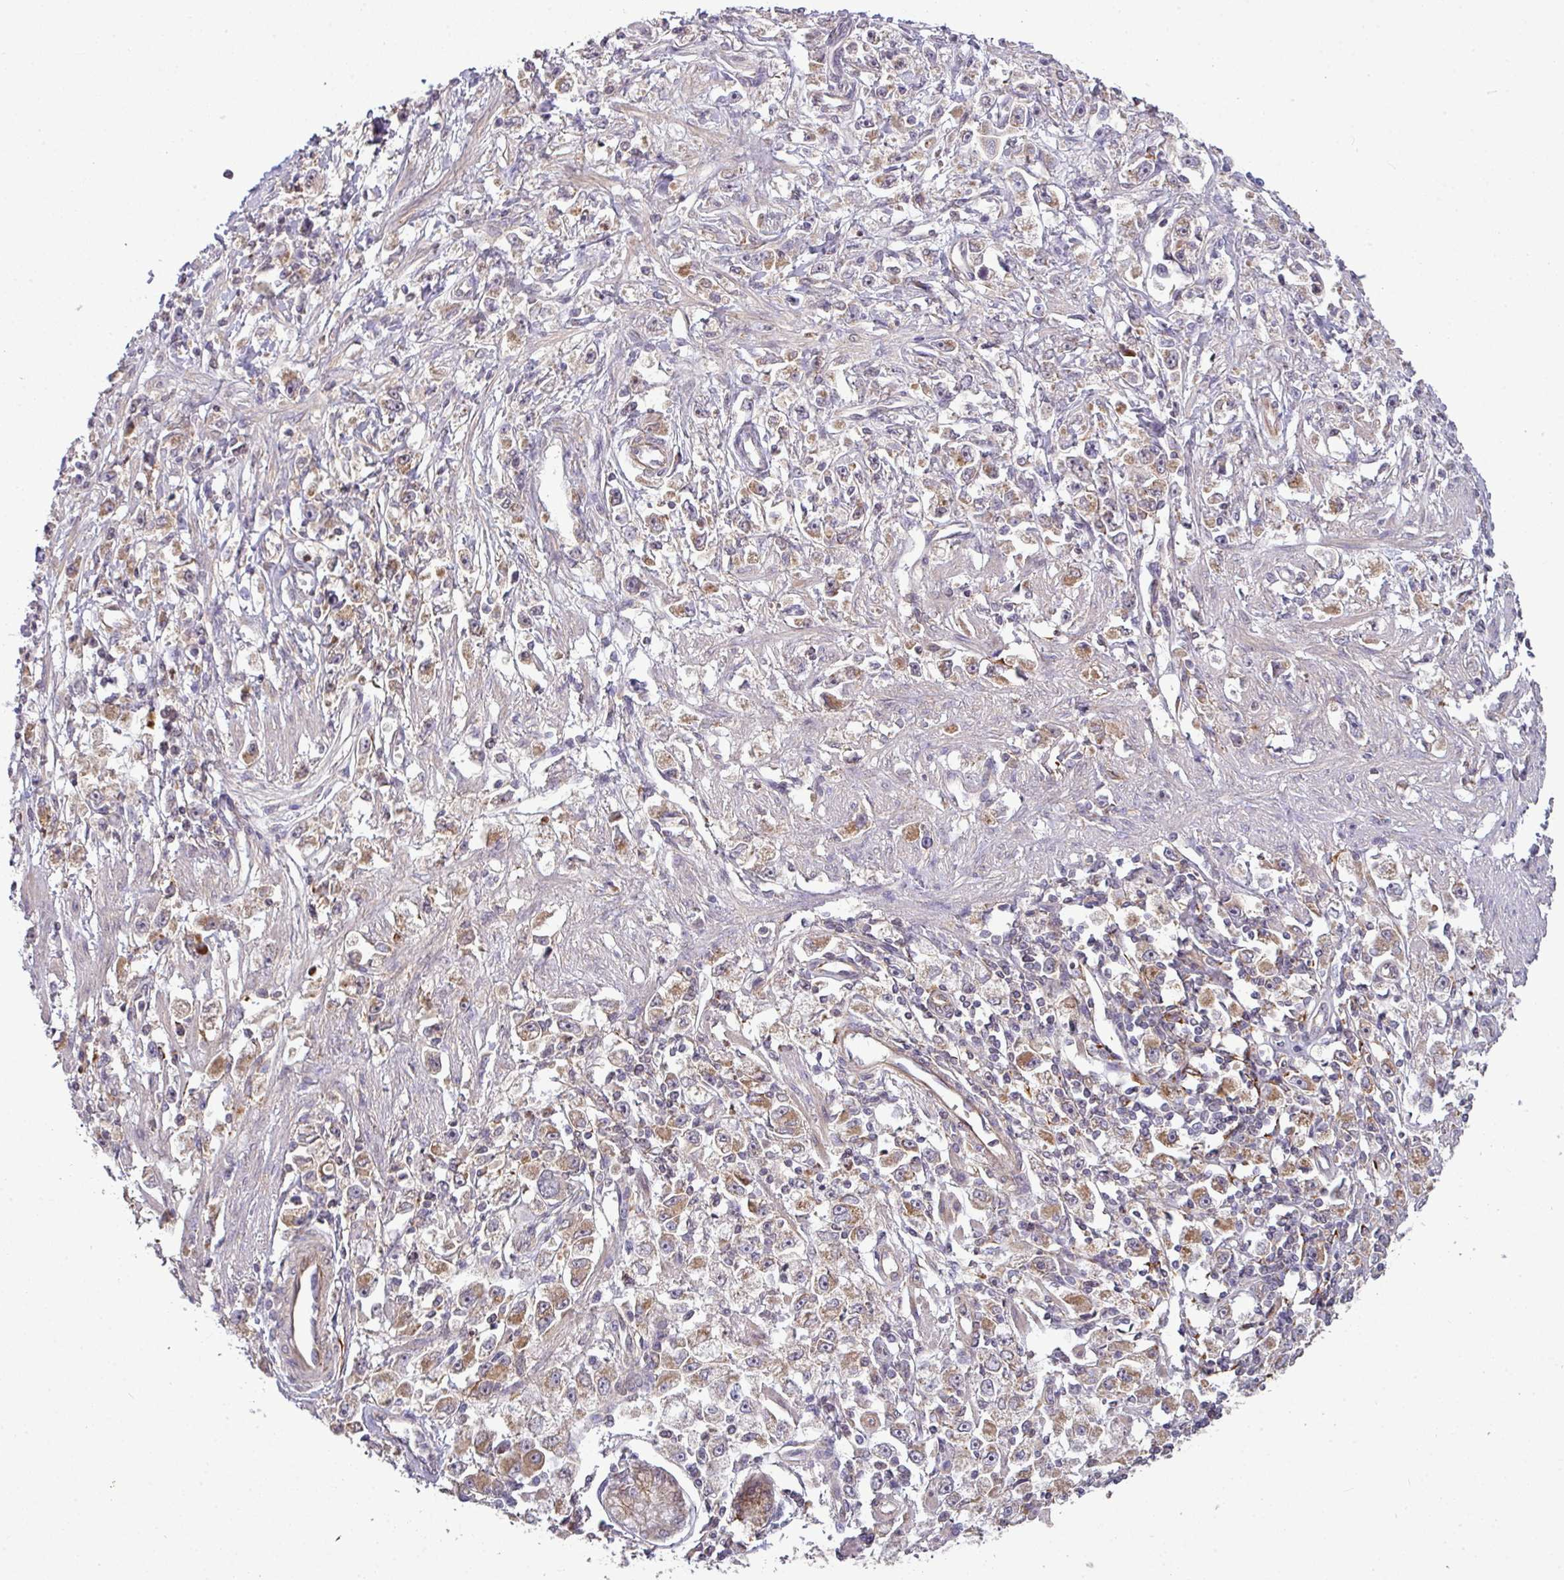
{"staining": {"intensity": "moderate", "quantity": "25%-75%", "location": "cytoplasmic/membranous"}, "tissue": "stomach cancer", "cell_type": "Tumor cells", "image_type": "cancer", "snomed": [{"axis": "morphology", "description": "Adenocarcinoma, NOS"}, {"axis": "topography", "description": "Stomach"}], "caption": "Brown immunohistochemical staining in stomach cancer shows moderate cytoplasmic/membranous positivity in about 25%-75% of tumor cells.", "gene": "PAPLN", "patient": {"sex": "female", "age": 59}}